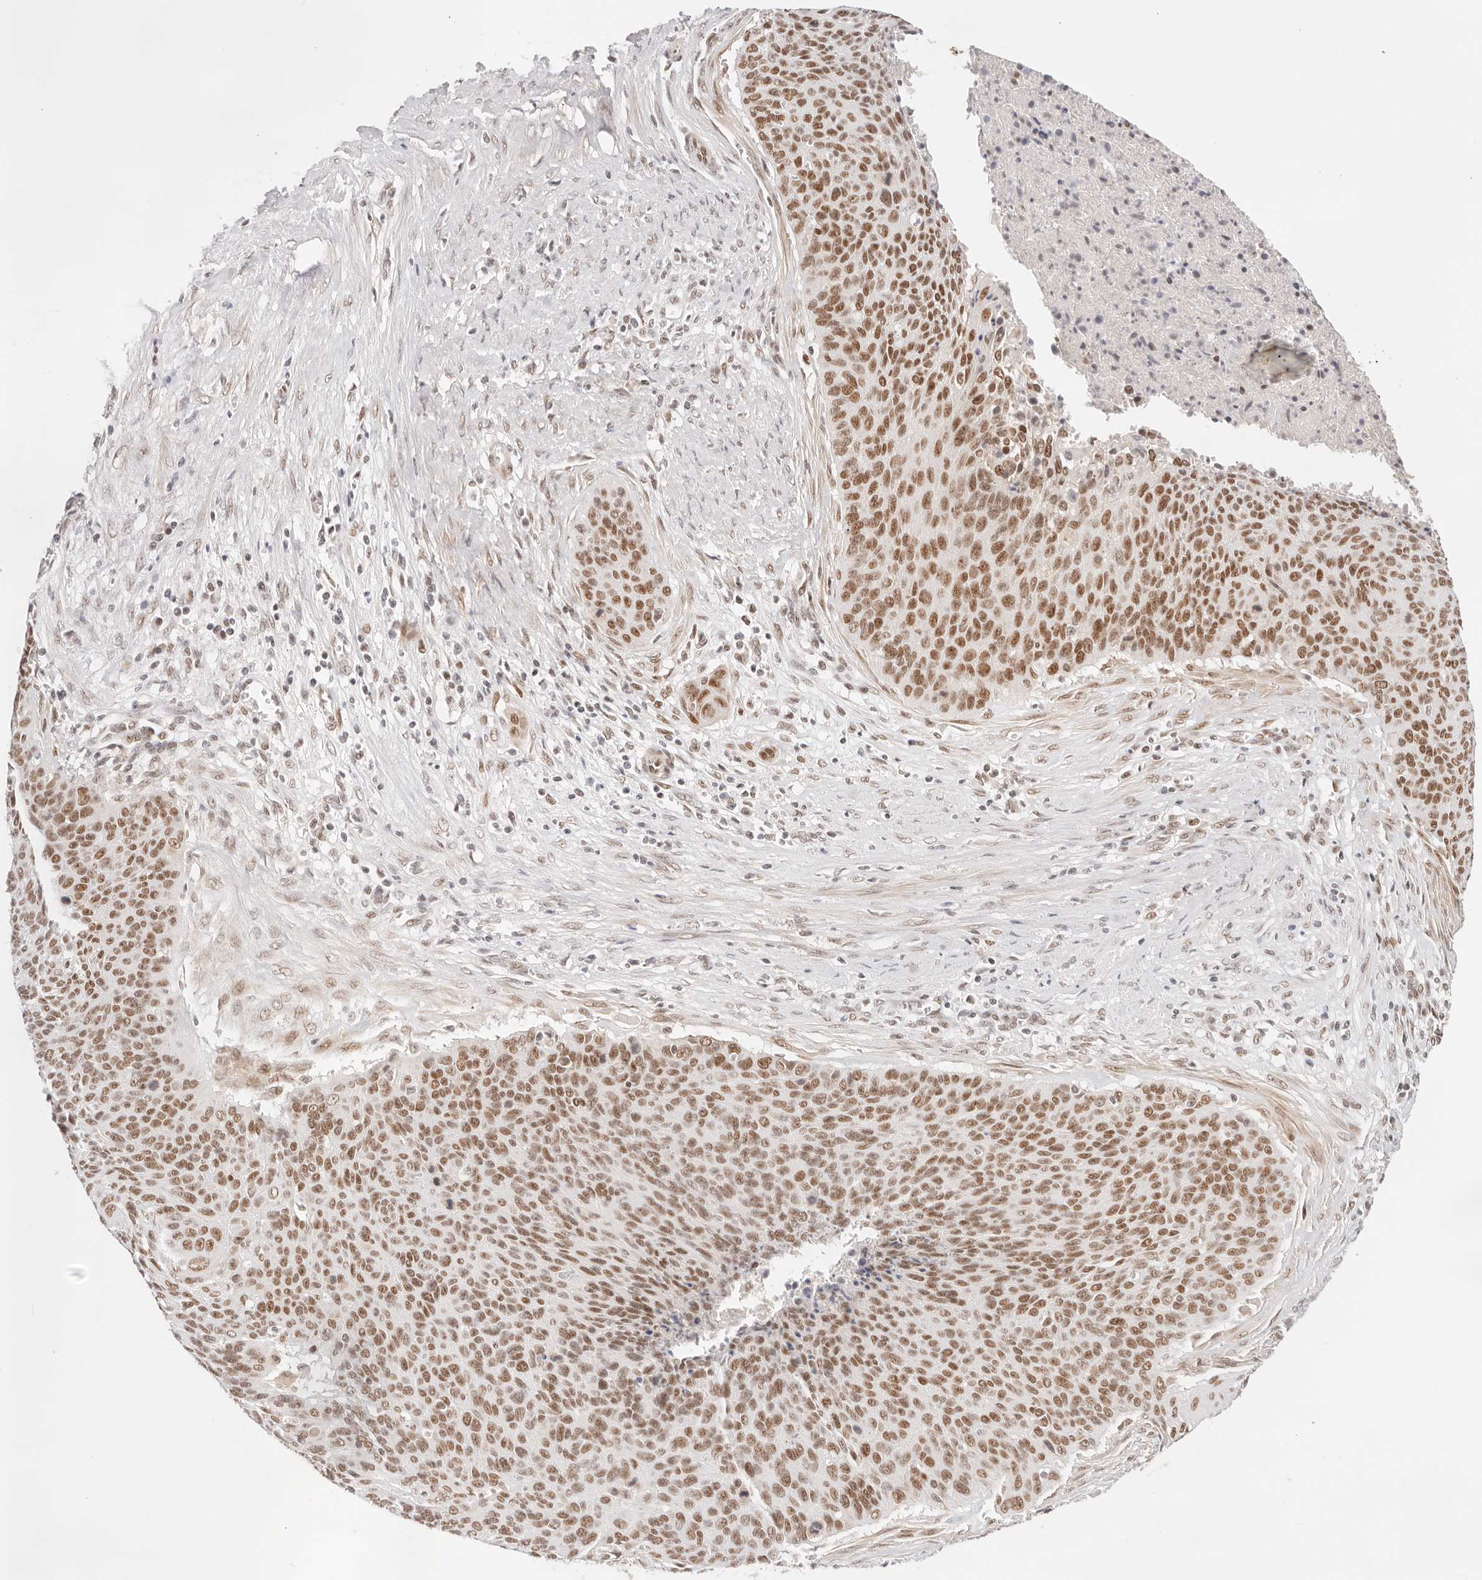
{"staining": {"intensity": "moderate", "quantity": ">75%", "location": "nuclear"}, "tissue": "cervical cancer", "cell_type": "Tumor cells", "image_type": "cancer", "snomed": [{"axis": "morphology", "description": "Squamous cell carcinoma, NOS"}, {"axis": "topography", "description": "Cervix"}], "caption": "IHC (DAB) staining of human squamous cell carcinoma (cervical) reveals moderate nuclear protein staining in about >75% of tumor cells.", "gene": "GTF2E2", "patient": {"sex": "female", "age": 55}}